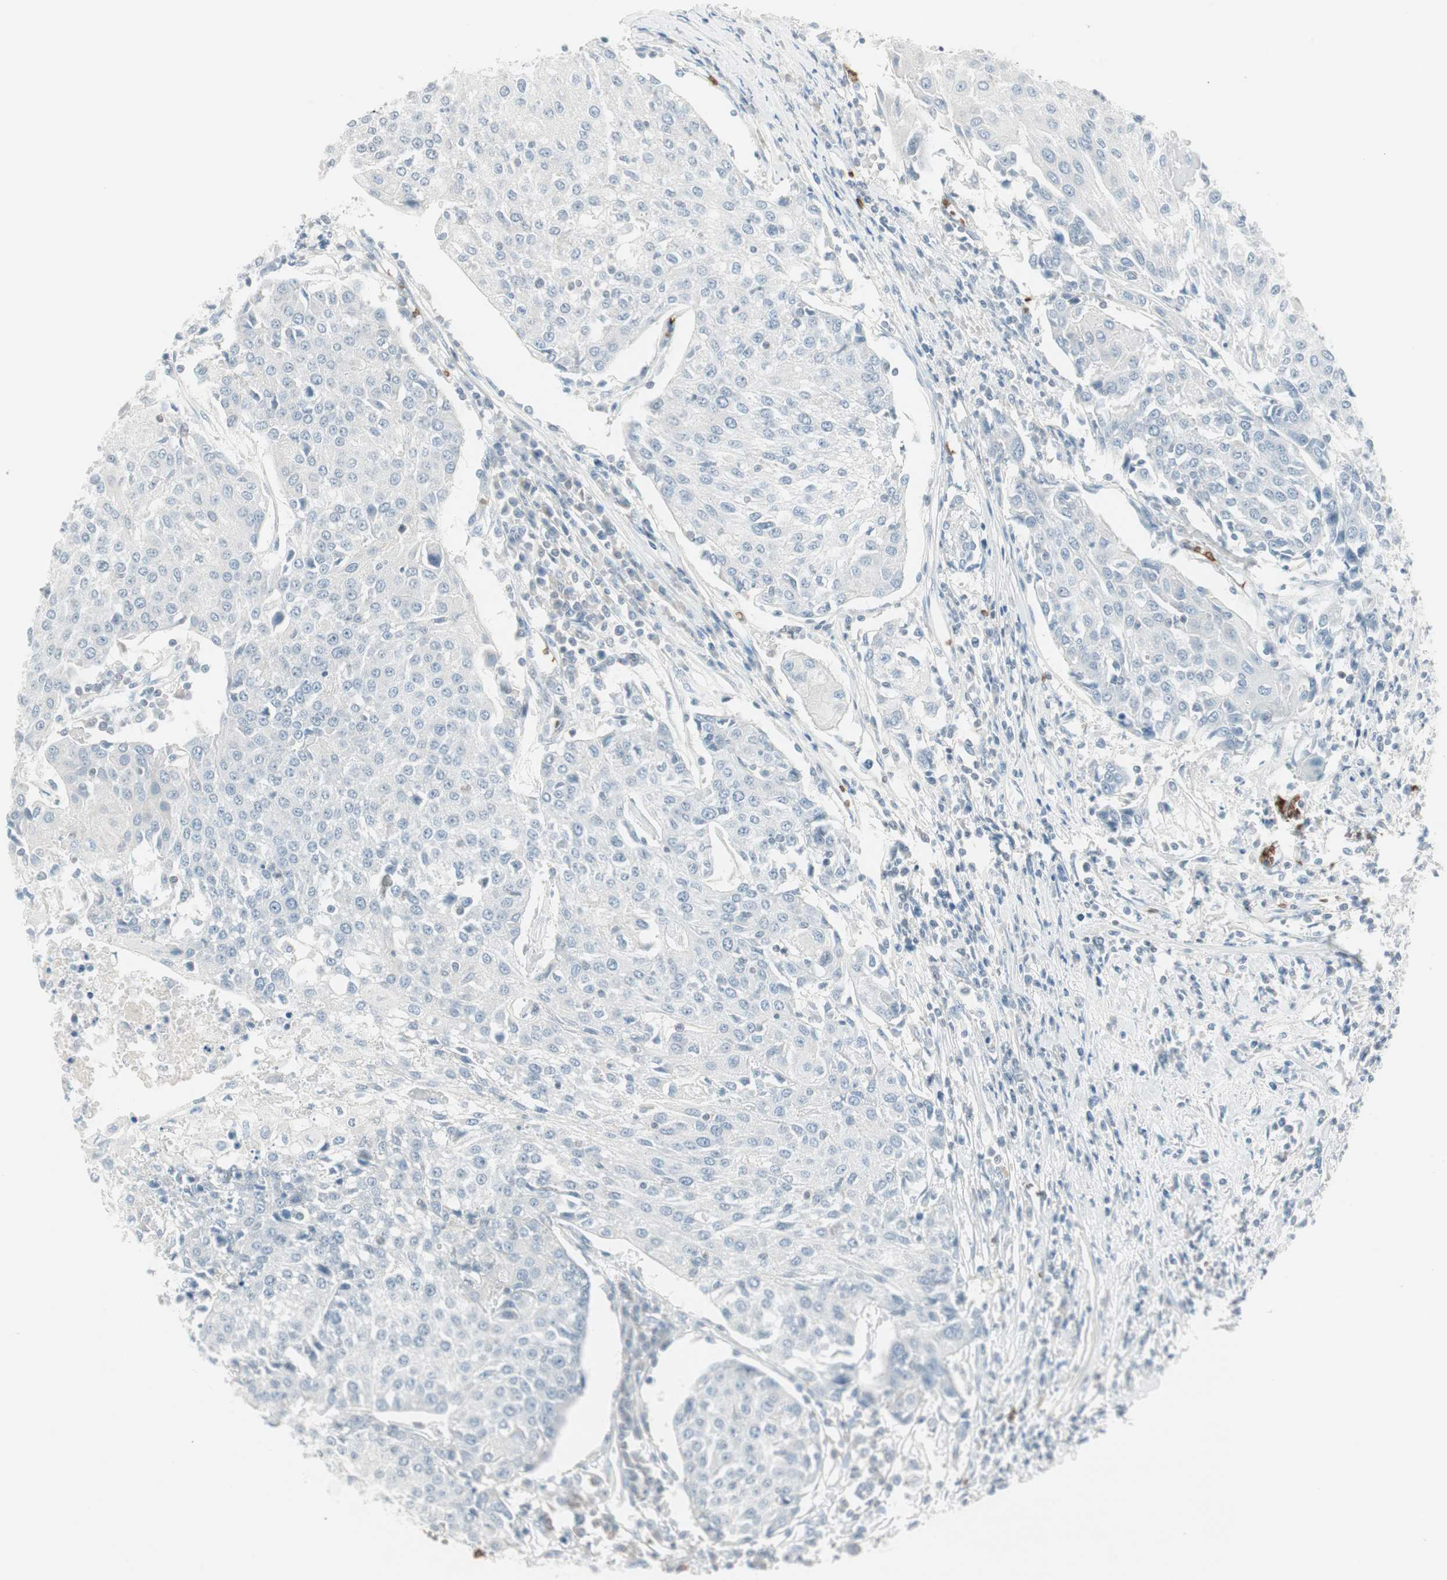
{"staining": {"intensity": "negative", "quantity": "none", "location": "none"}, "tissue": "urothelial cancer", "cell_type": "Tumor cells", "image_type": "cancer", "snomed": [{"axis": "morphology", "description": "Urothelial carcinoma, High grade"}, {"axis": "topography", "description": "Urinary bladder"}], "caption": "Immunohistochemical staining of urothelial carcinoma (high-grade) reveals no significant positivity in tumor cells.", "gene": "MAP4K1", "patient": {"sex": "female", "age": 85}}